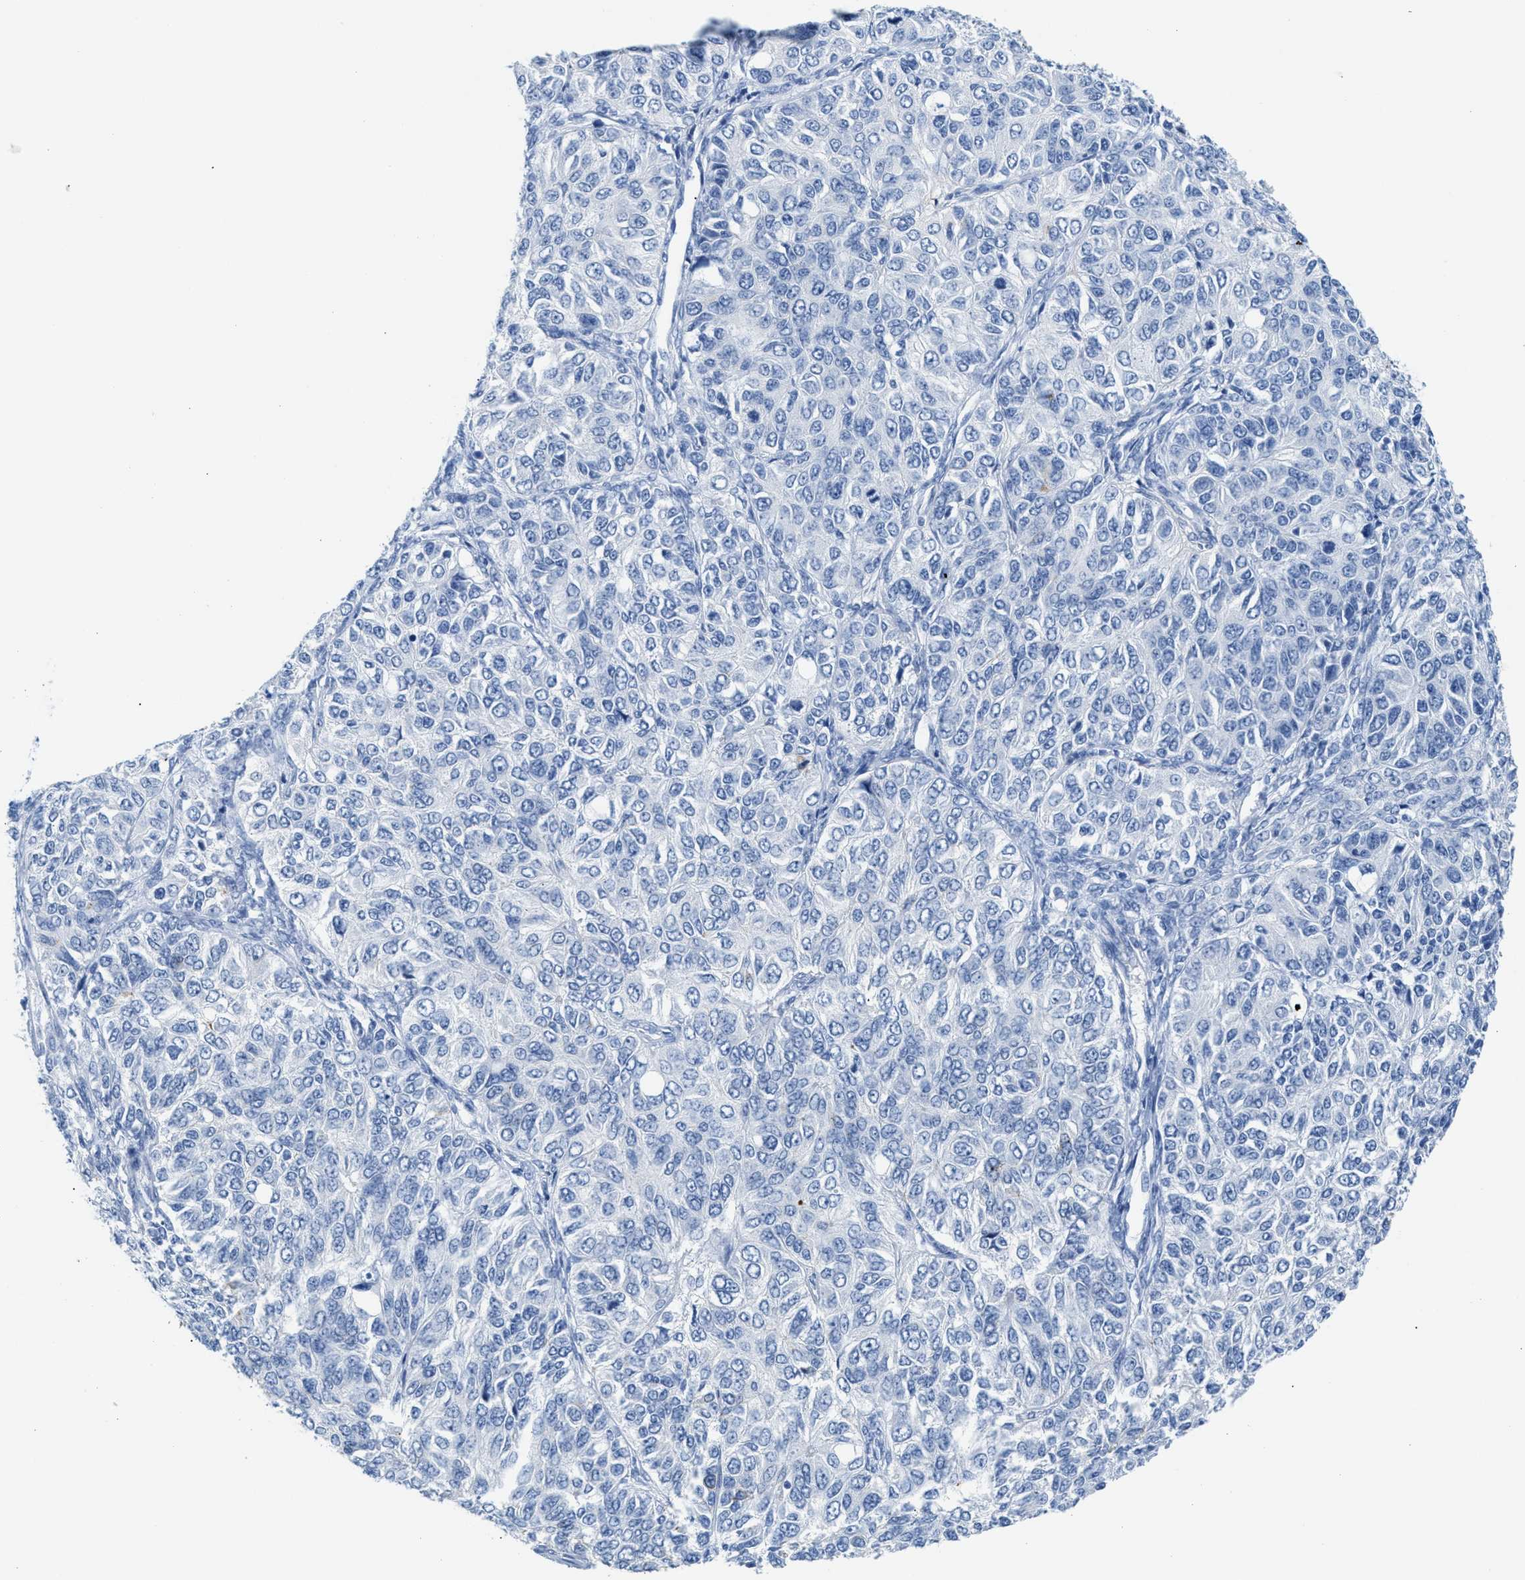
{"staining": {"intensity": "negative", "quantity": "none", "location": "none"}, "tissue": "ovarian cancer", "cell_type": "Tumor cells", "image_type": "cancer", "snomed": [{"axis": "morphology", "description": "Carcinoma, endometroid"}, {"axis": "topography", "description": "Ovary"}], "caption": "This micrograph is of endometroid carcinoma (ovarian) stained with immunohistochemistry to label a protein in brown with the nuclei are counter-stained blue. There is no expression in tumor cells.", "gene": "TNR", "patient": {"sex": "female", "age": 51}}